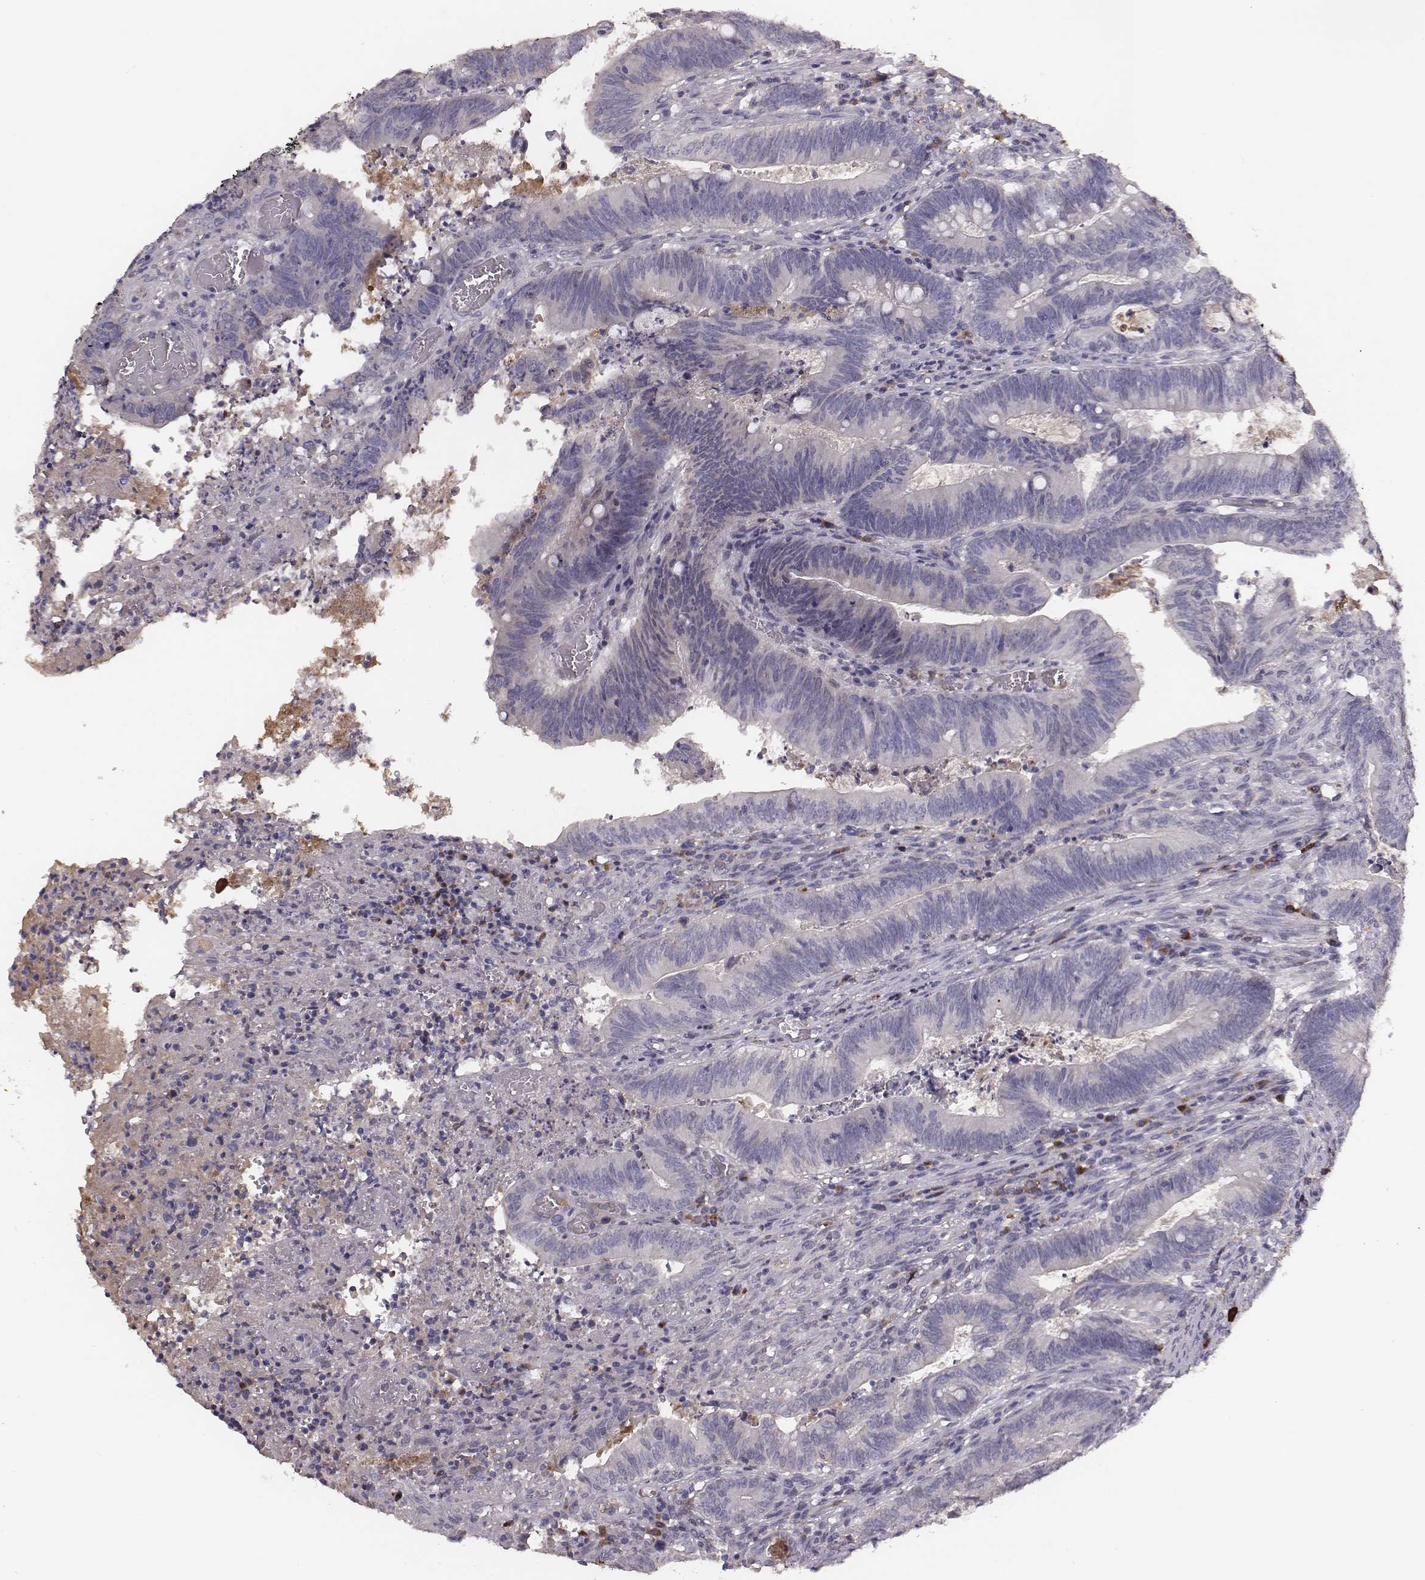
{"staining": {"intensity": "negative", "quantity": "none", "location": "none"}, "tissue": "colorectal cancer", "cell_type": "Tumor cells", "image_type": "cancer", "snomed": [{"axis": "morphology", "description": "Adenocarcinoma, NOS"}, {"axis": "topography", "description": "Colon"}], "caption": "IHC image of neoplastic tissue: human colorectal cancer stained with DAB (3,3'-diaminobenzidine) exhibits no significant protein positivity in tumor cells.", "gene": "SLC22A6", "patient": {"sex": "female", "age": 70}}